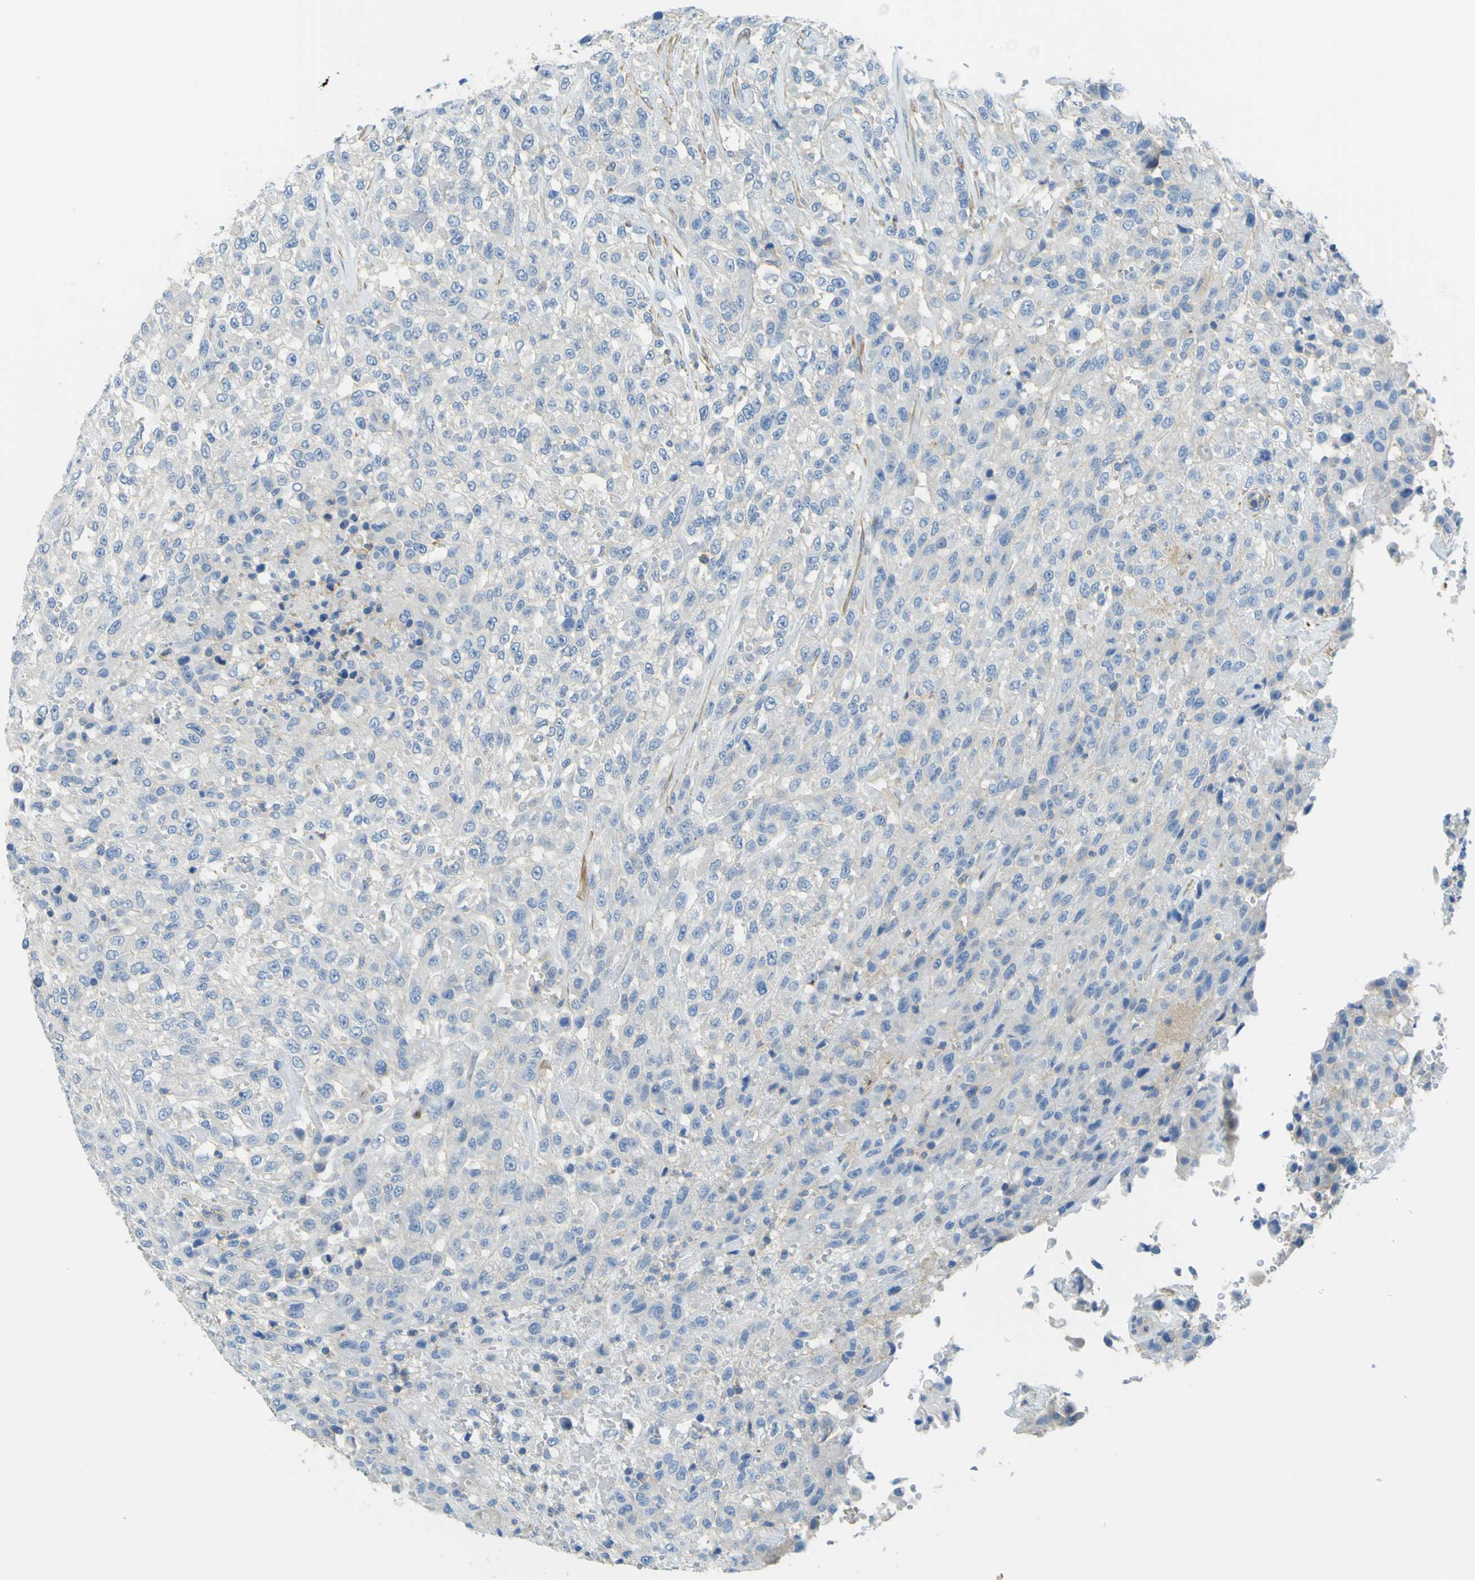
{"staining": {"intensity": "negative", "quantity": "none", "location": "none"}, "tissue": "urothelial cancer", "cell_type": "Tumor cells", "image_type": "cancer", "snomed": [{"axis": "morphology", "description": "Urothelial carcinoma, High grade"}, {"axis": "topography", "description": "Urinary bladder"}], "caption": "Immunohistochemistry of human urothelial cancer exhibits no expression in tumor cells.", "gene": "OGN", "patient": {"sex": "male", "age": 46}}